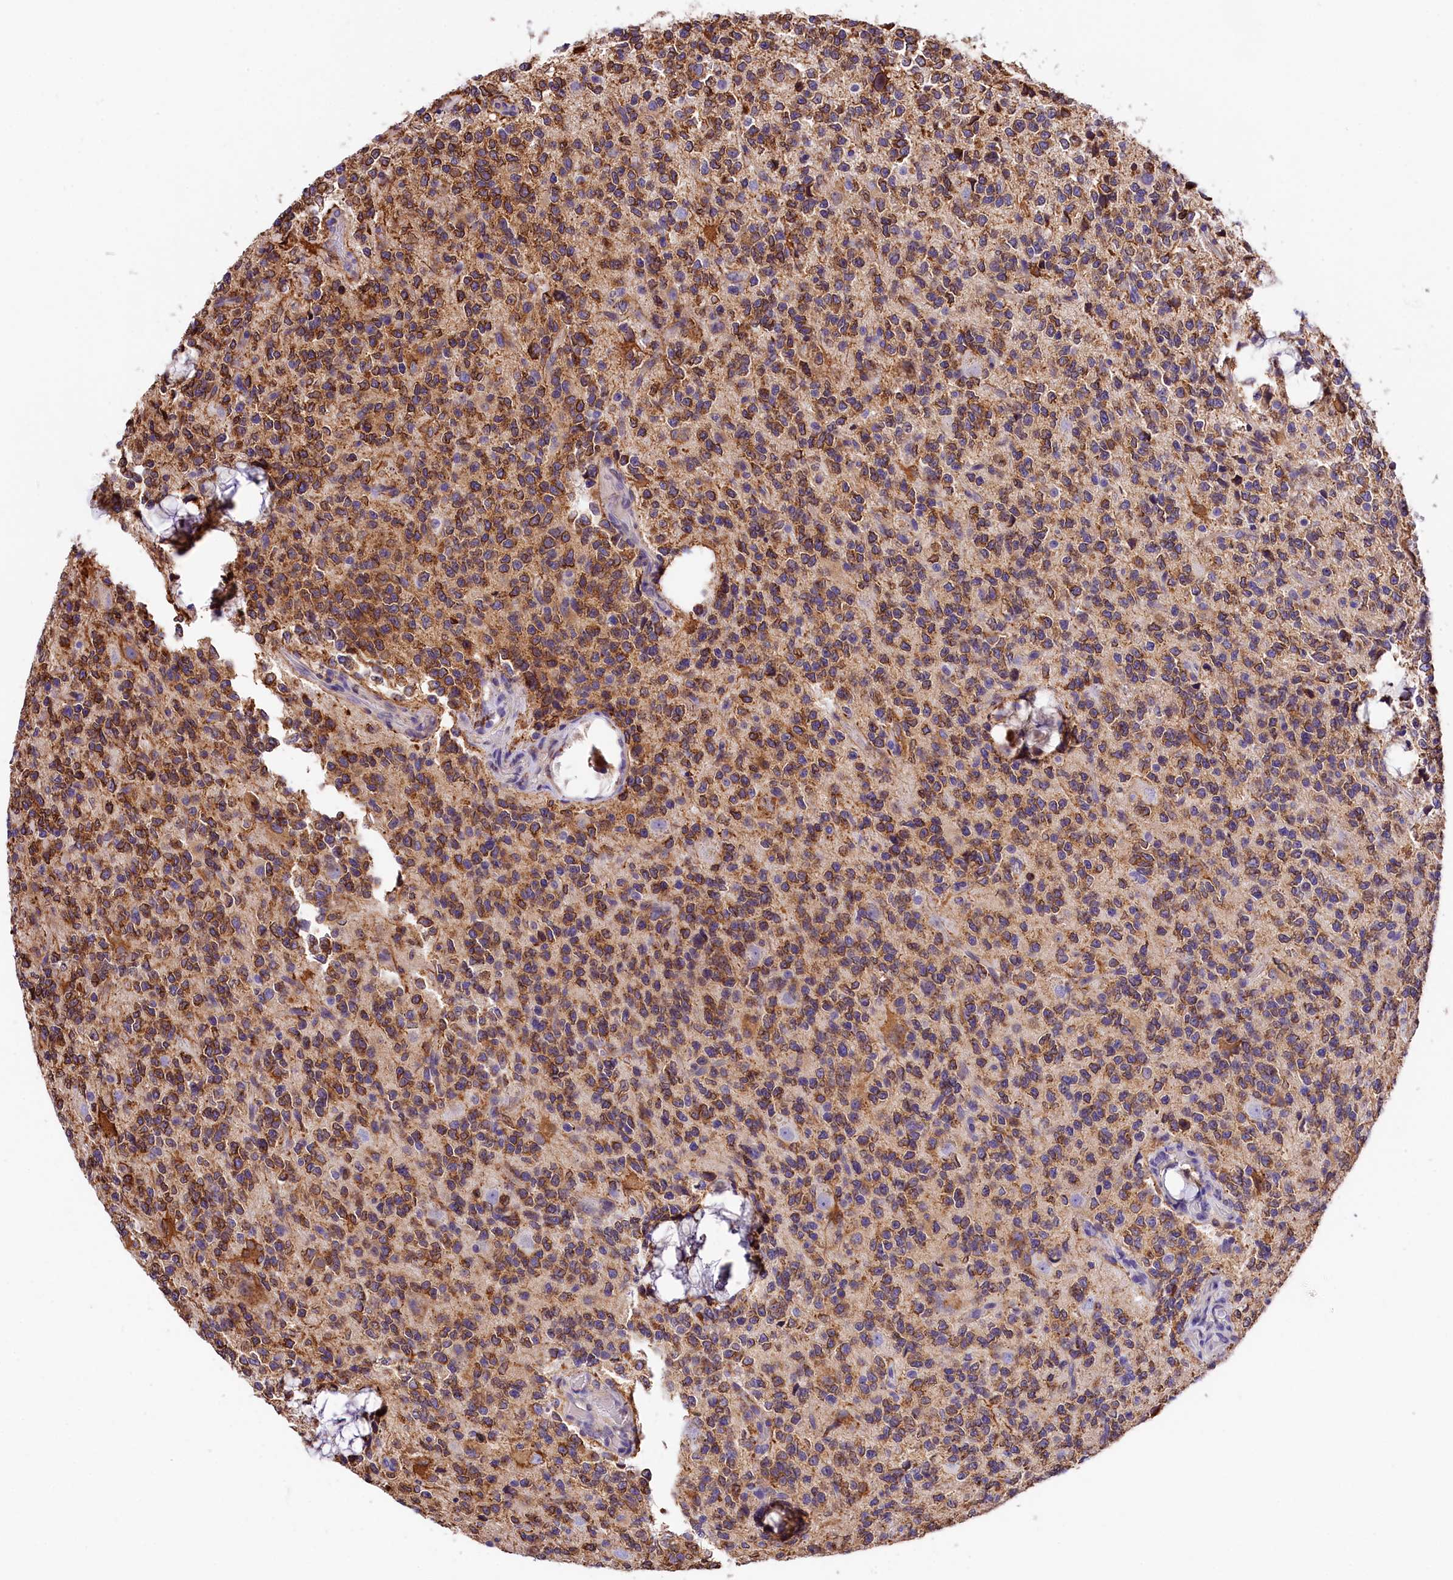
{"staining": {"intensity": "moderate", "quantity": "25%-75%", "location": "cytoplasmic/membranous"}, "tissue": "glioma", "cell_type": "Tumor cells", "image_type": "cancer", "snomed": [{"axis": "morphology", "description": "Glioma, malignant, High grade"}, {"axis": "topography", "description": "Brain"}], "caption": "Immunohistochemistry of human glioma exhibits medium levels of moderate cytoplasmic/membranous staining in approximately 25%-75% of tumor cells. The staining is performed using DAB brown chromogen to label protein expression. The nuclei are counter-stained blue using hematoxylin.", "gene": "ITGA1", "patient": {"sex": "female", "age": 62}}